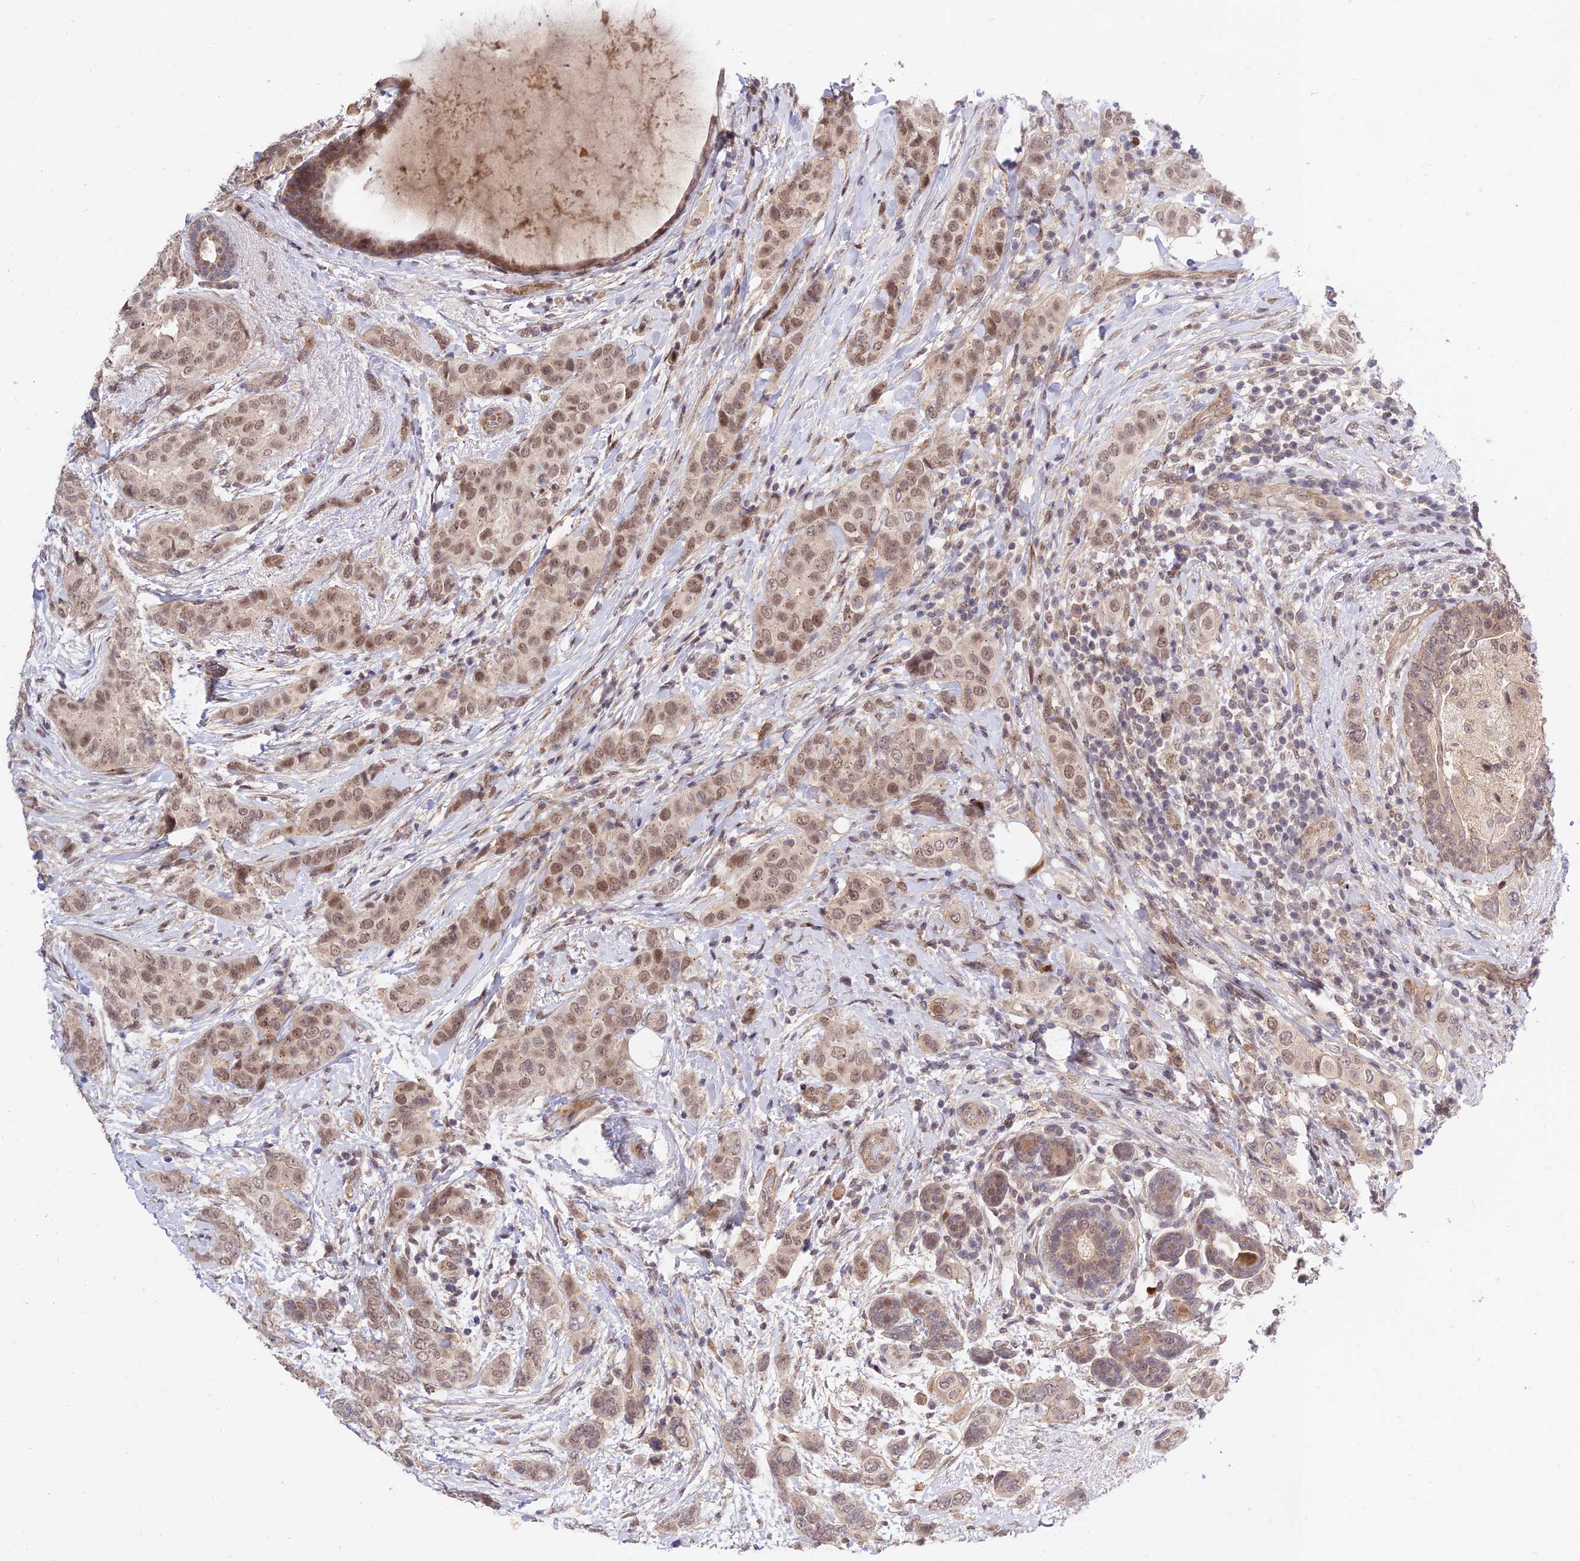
{"staining": {"intensity": "moderate", "quantity": ">75%", "location": "nuclear"}, "tissue": "breast cancer", "cell_type": "Tumor cells", "image_type": "cancer", "snomed": [{"axis": "morphology", "description": "Lobular carcinoma"}, {"axis": "topography", "description": "Breast"}], "caption": "Immunohistochemistry micrograph of lobular carcinoma (breast) stained for a protein (brown), which shows medium levels of moderate nuclear expression in about >75% of tumor cells.", "gene": "ZNF85", "patient": {"sex": "female", "age": 51}}